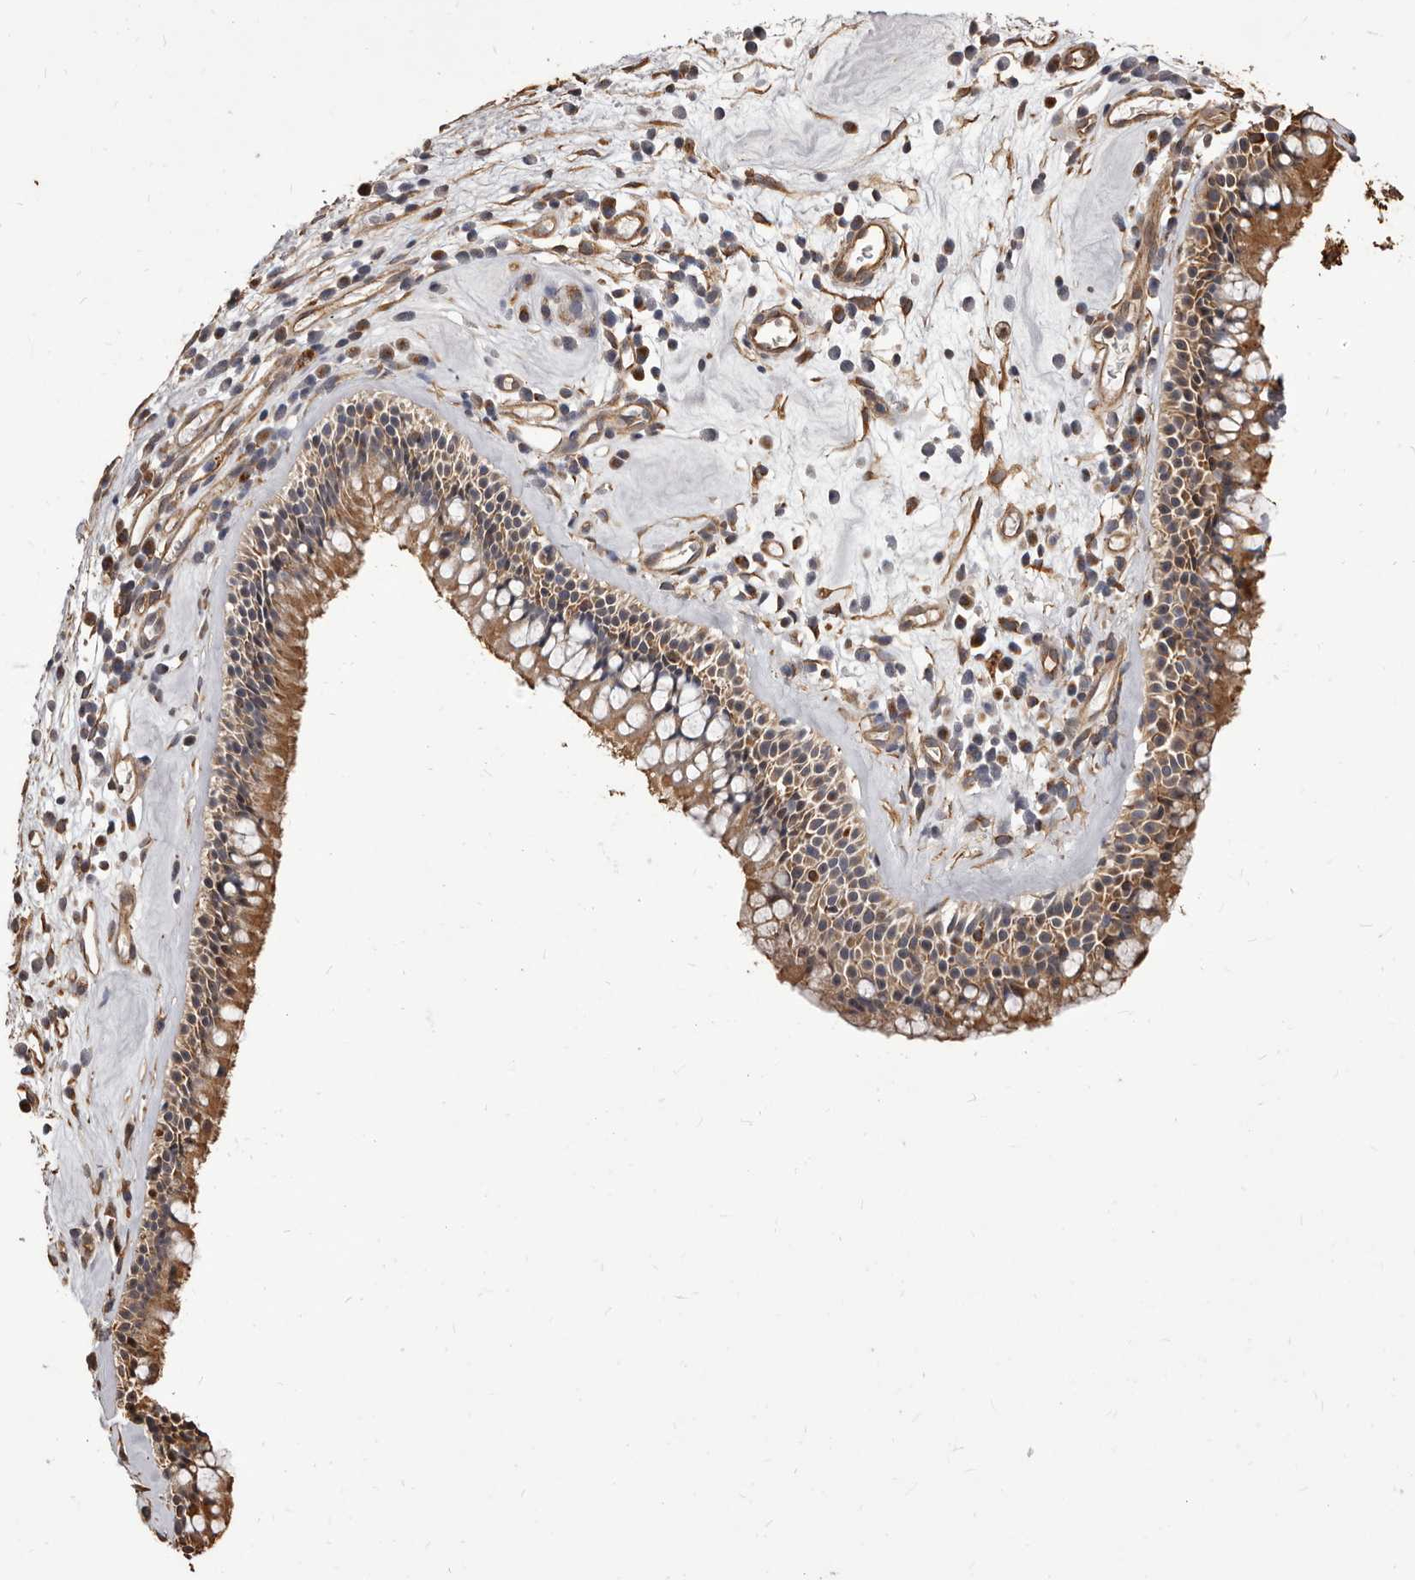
{"staining": {"intensity": "moderate", "quantity": ">75%", "location": "cytoplasmic/membranous"}, "tissue": "nasopharynx", "cell_type": "Respiratory epithelial cells", "image_type": "normal", "snomed": [{"axis": "morphology", "description": "Normal tissue, NOS"}, {"axis": "morphology", "description": "Inflammation, NOS"}, {"axis": "morphology", "description": "Malignant melanoma, Metastatic site"}, {"axis": "topography", "description": "Nasopharynx"}], "caption": "A brown stain labels moderate cytoplasmic/membranous expression of a protein in respiratory epithelial cells of benign nasopharynx.", "gene": "ALPK1", "patient": {"sex": "male", "age": 70}}